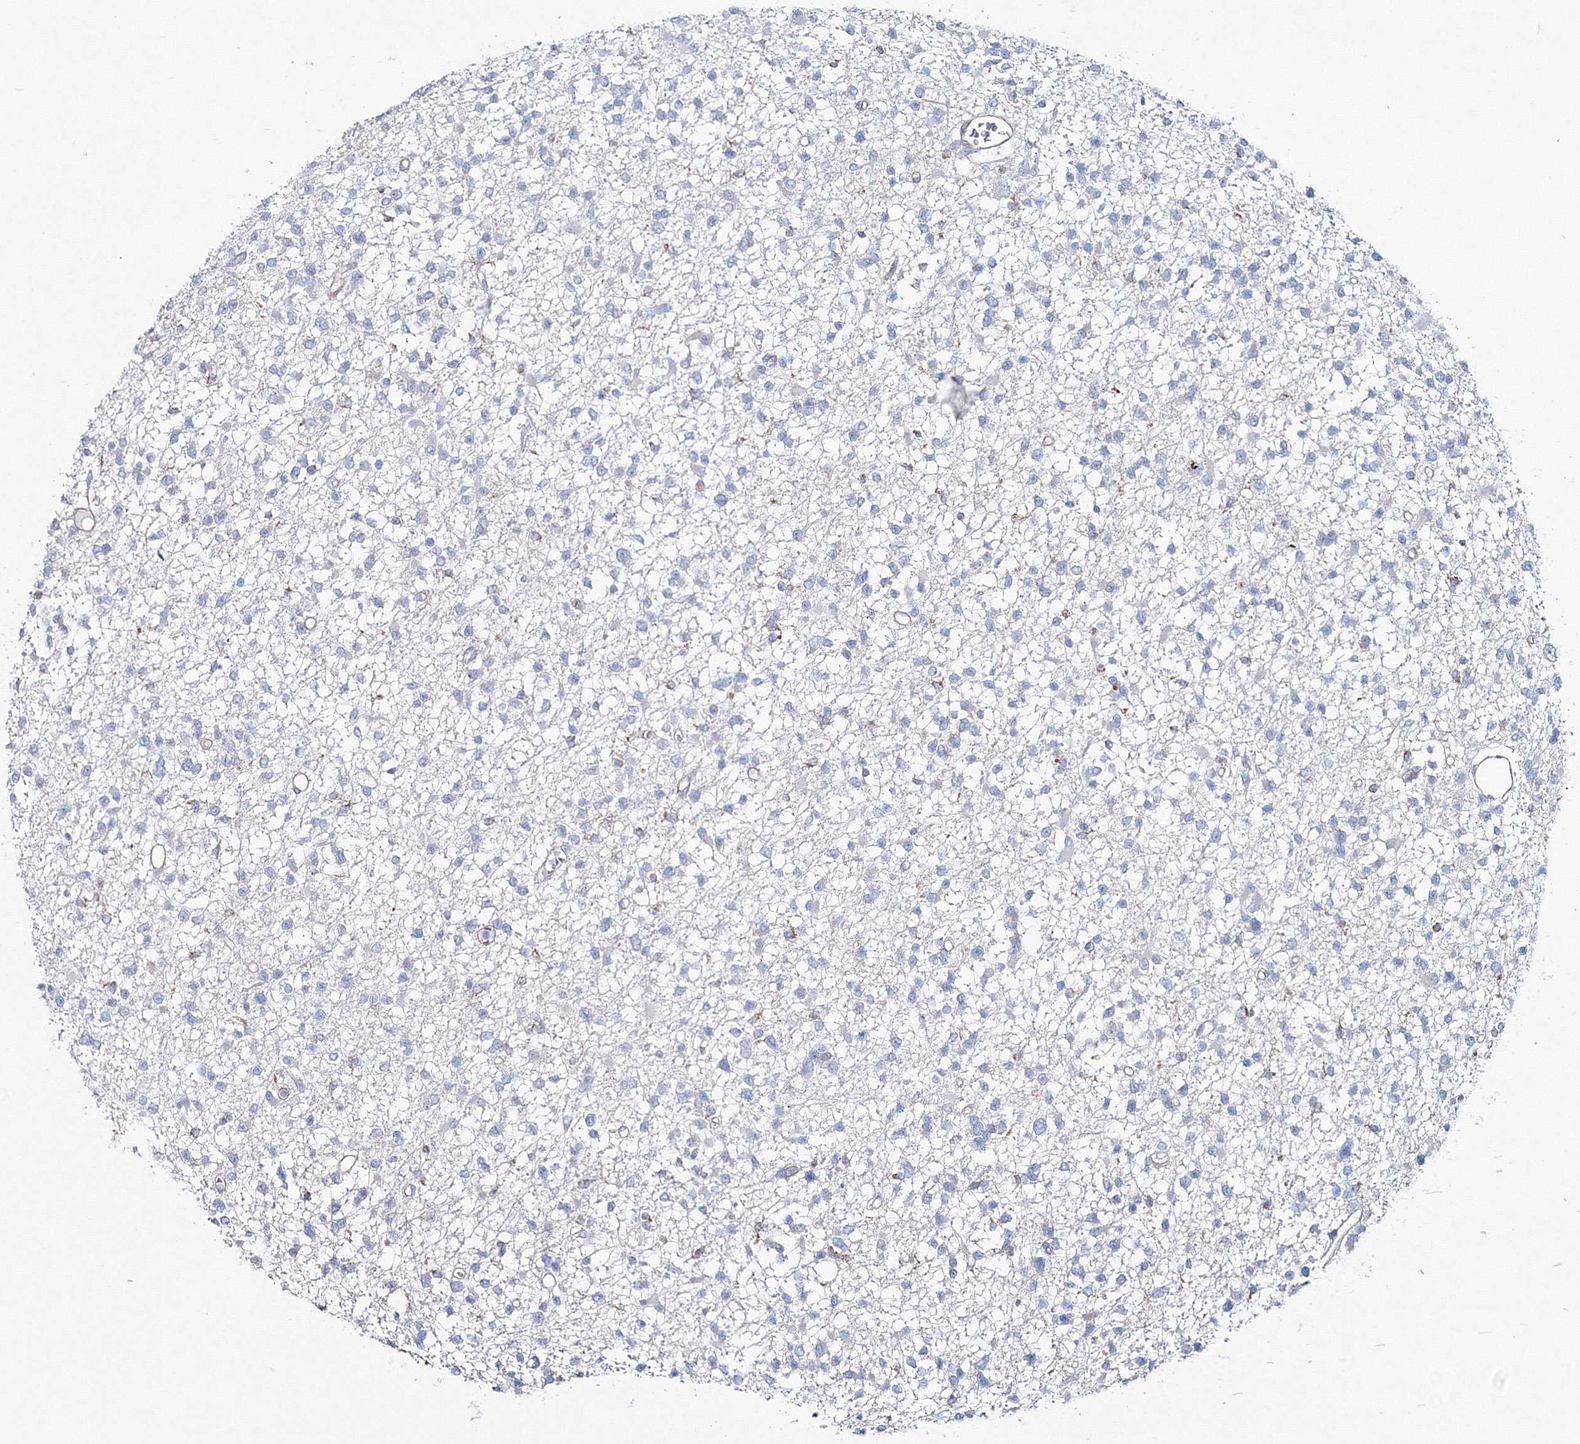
{"staining": {"intensity": "negative", "quantity": "none", "location": "none"}, "tissue": "glioma", "cell_type": "Tumor cells", "image_type": "cancer", "snomed": [{"axis": "morphology", "description": "Glioma, malignant, Low grade"}, {"axis": "topography", "description": "Brain"}], "caption": "An immunohistochemistry histopathology image of malignant glioma (low-grade) is shown. There is no staining in tumor cells of malignant glioma (low-grade). (DAB (3,3'-diaminobenzidine) immunohistochemistry visualized using brightfield microscopy, high magnification).", "gene": "GGA2", "patient": {"sex": "female", "age": 22}}